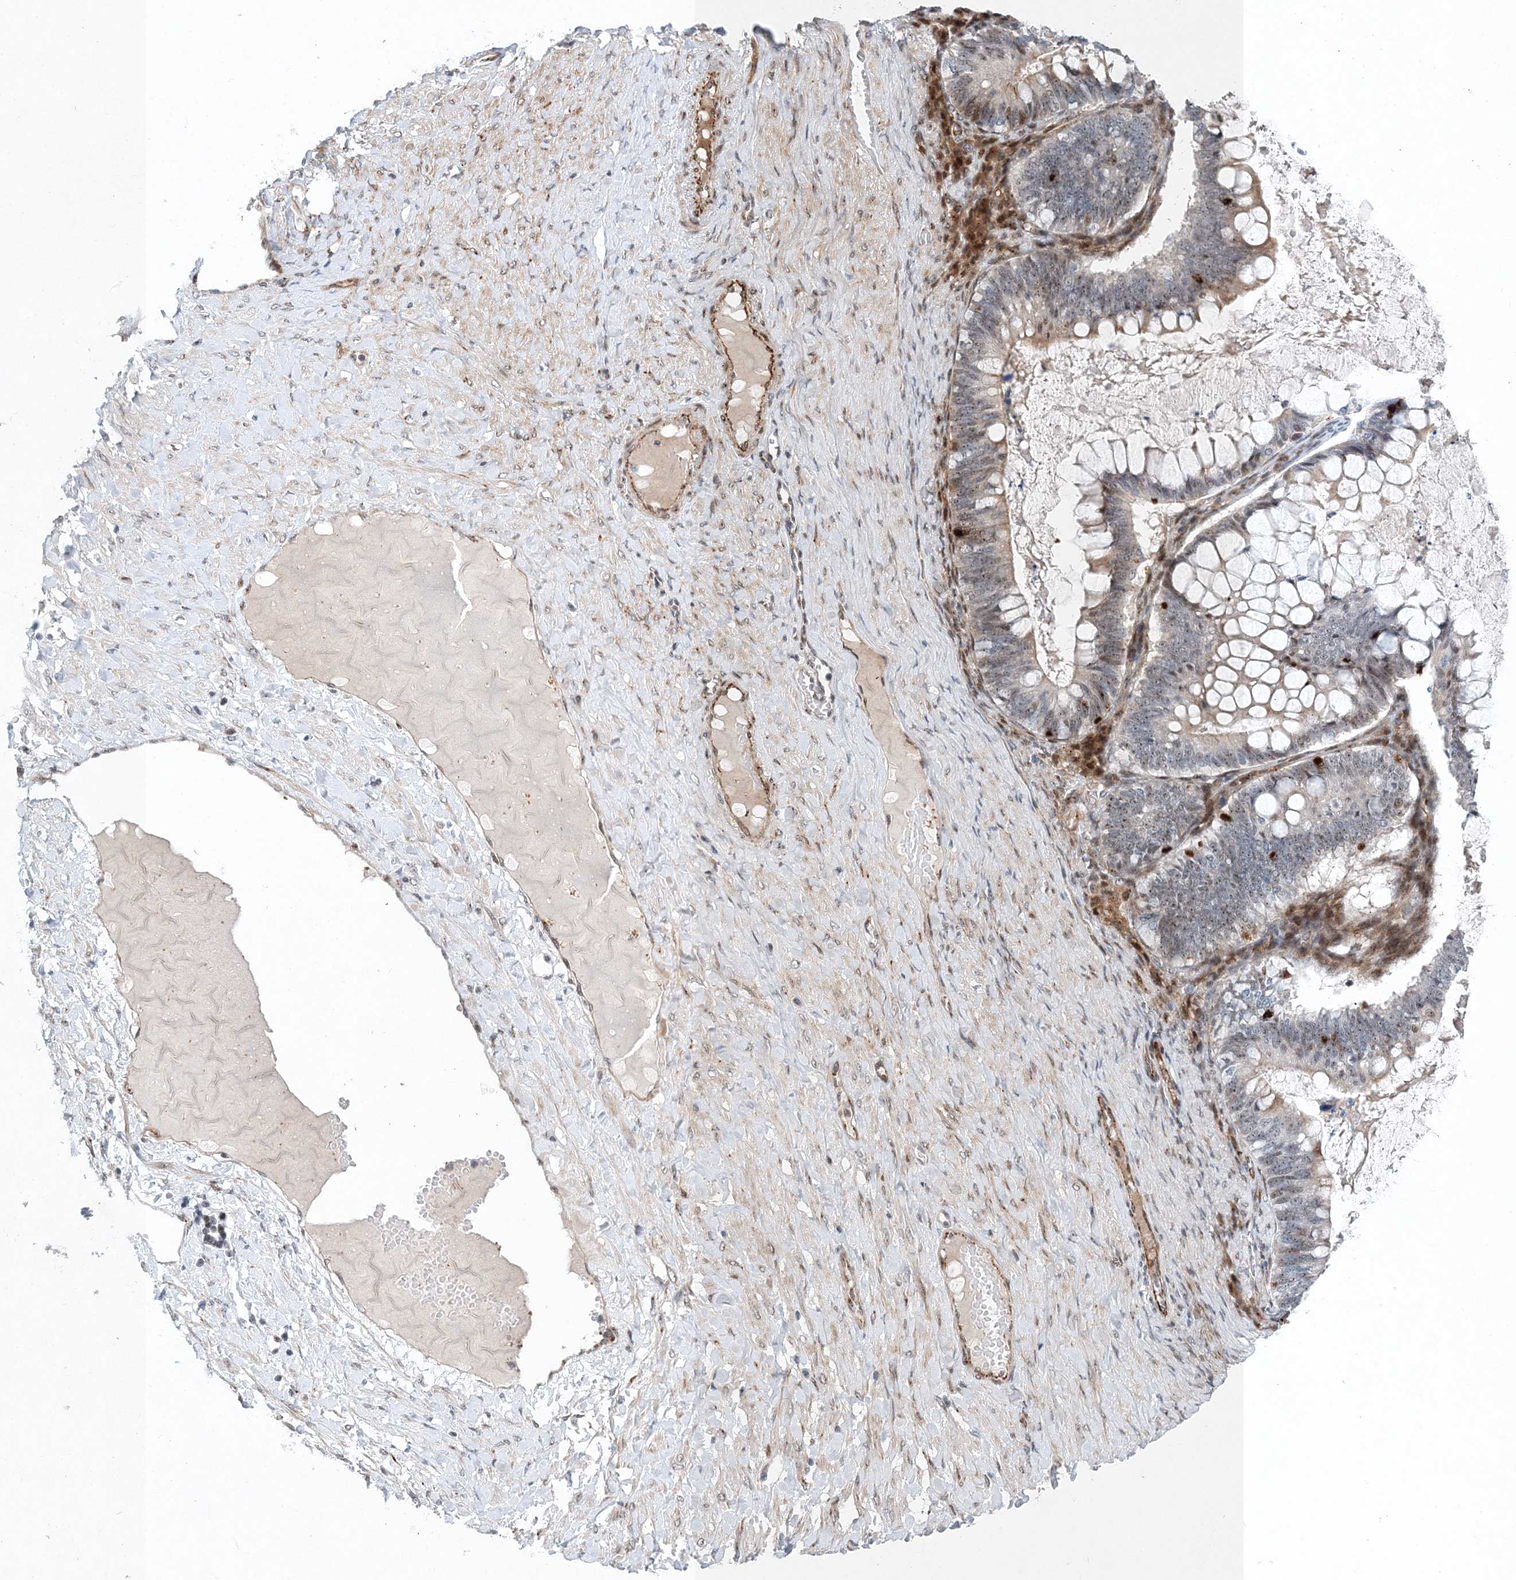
{"staining": {"intensity": "weak", "quantity": "25%-75%", "location": "cytoplasmic/membranous,nuclear"}, "tissue": "ovarian cancer", "cell_type": "Tumor cells", "image_type": "cancer", "snomed": [{"axis": "morphology", "description": "Cystadenocarcinoma, mucinous, NOS"}, {"axis": "topography", "description": "Ovary"}], "caption": "IHC (DAB) staining of ovarian cancer (mucinous cystadenocarcinoma) shows weak cytoplasmic/membranous and nuclear protein positivity in about 25%-75% of tumor cells.", "gene": "UIMC1", "patient": {"sex": "female", "age": 61}}